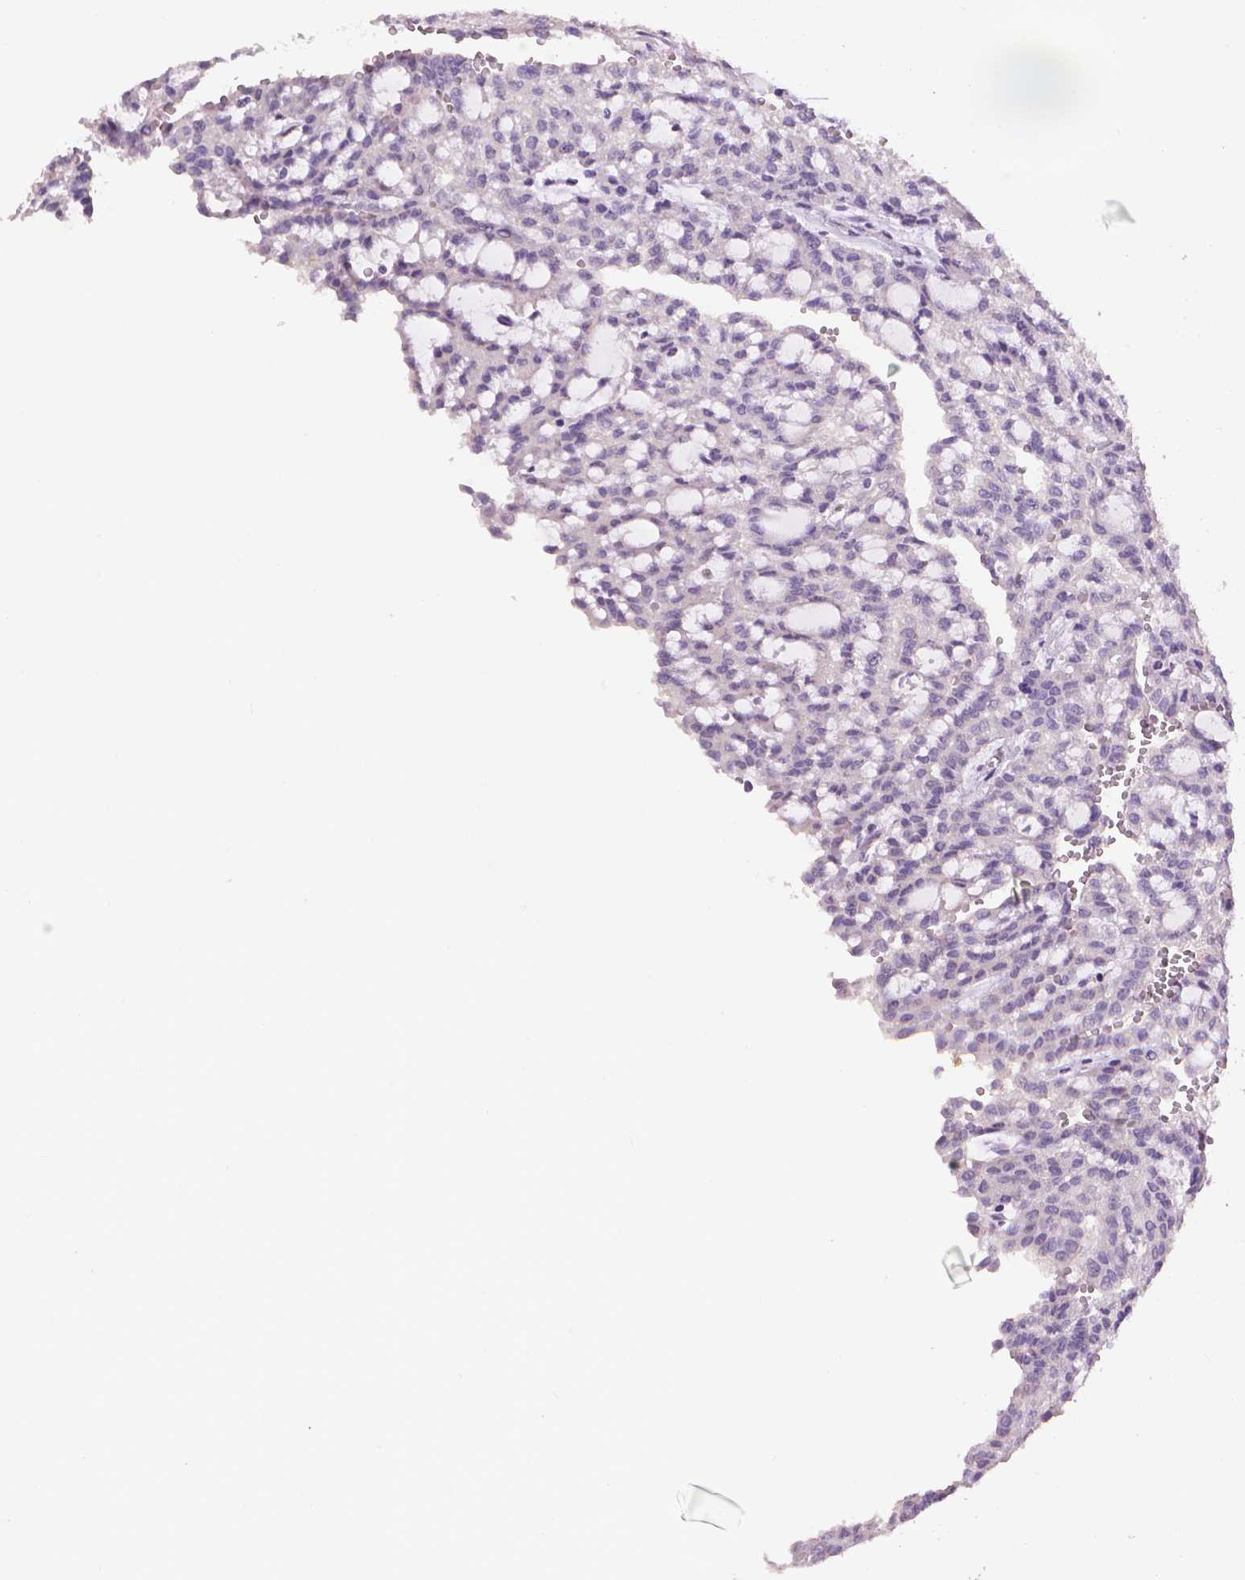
{"staining": {"intensity": "negative", "quantity": "none", "location": "none"}, "tissue": "renal cancer", "cell_type": "Tumor cells", "image_type": "cancer", "snomed": [{"axis": "morphology", "description": "Adenocarcinoma, NOS"}, {"axis": "topography", "description": "Kidney"}], "caption": "Immunohistochemistry histopathology image of adenocarcinoma (renal) stained for a protein (brown), which demonstrates no expression in tumor cells.", "gene": "CDKN2D", "patient": {"sex": "male", "age": 63}}